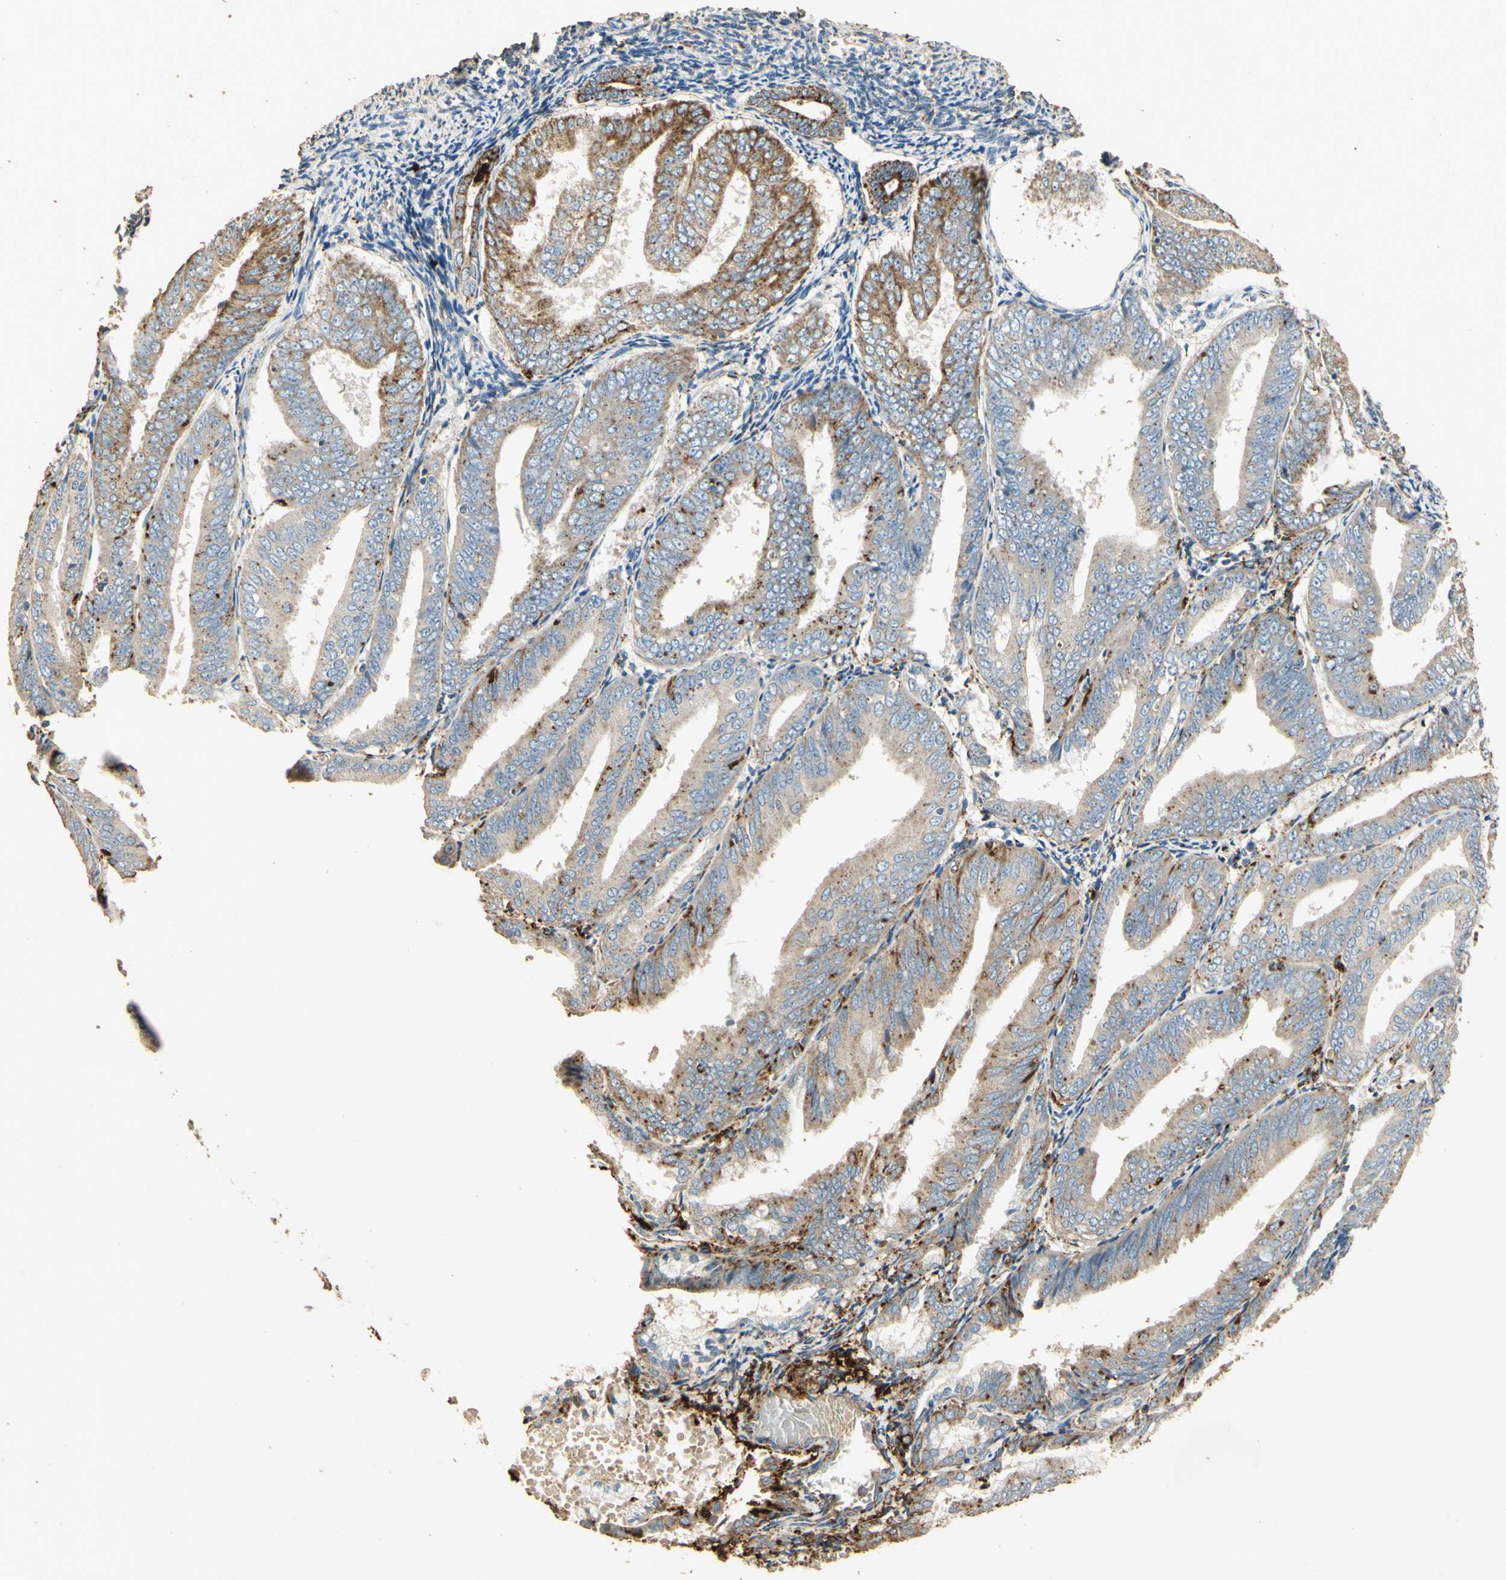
{"staining": {"intensity": "moderate", "quantity": "25%-75%", "location": "cytoplasmic/membranous"}, "tissue": "endometrial cancer", "cell_type": "Tumor cells", "image_type": "cancer", "snomed": [{"axis": "morphology", "description": "Adenocarcinoma, NOS"}, {"axis": "topography", "description": "Endometrium"}], "caption": "Tumor cells exhibit medium levels of moderate cytoplasmic/membranous expression in about 25%-75% of cells in endometrial cancer (adenocarcinoma).", "gene": "ARHGEF17", "patient": {"sex": "female", "age": 63}}